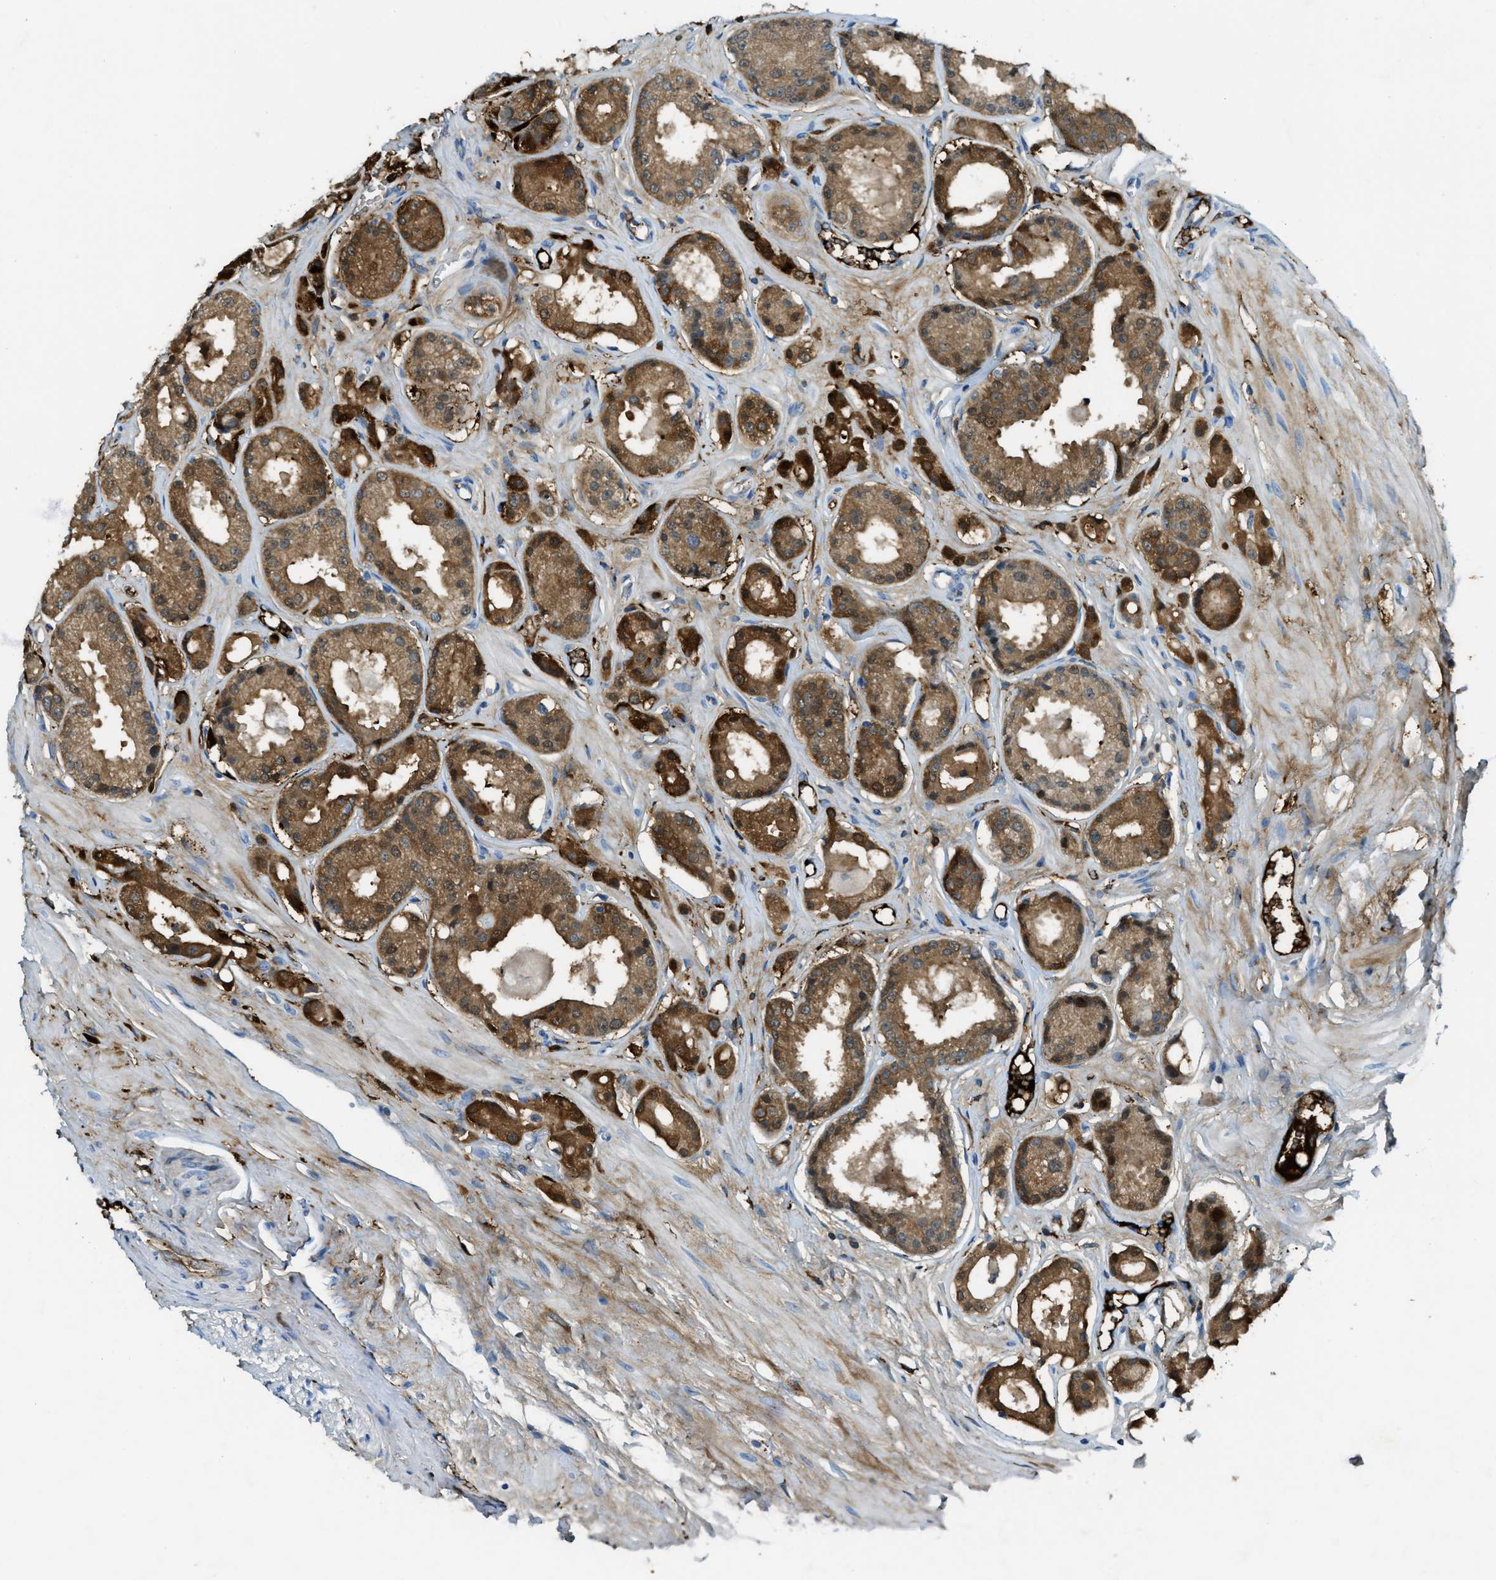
{"staining": {"intensity": "moderate", "quantity": ">75%", "location": "cytoplasmic/membranous"}, "tissue": "prostate cancer", "cell_type": "Tumor cells", "image_type": "cancer", "snomed": [{"axis": "morphology", "description": "Adenocarcinoma, Low grade"}, {"axis": "topography", "description": "Prostate"}], "caption": "Low-grade adenocarcinoma (prostate) tissue displays moderate cytoplasmic/membranous expression in about >75% of tumor cells, visualized by immunohistochemistry. The staining is performed using DAB brown chromogen to label protein expression. The nuclei are counter-stained blue using hematoxylin.", "gene": "TRIM59", "patient": {"sex": "male", "age": 57}}